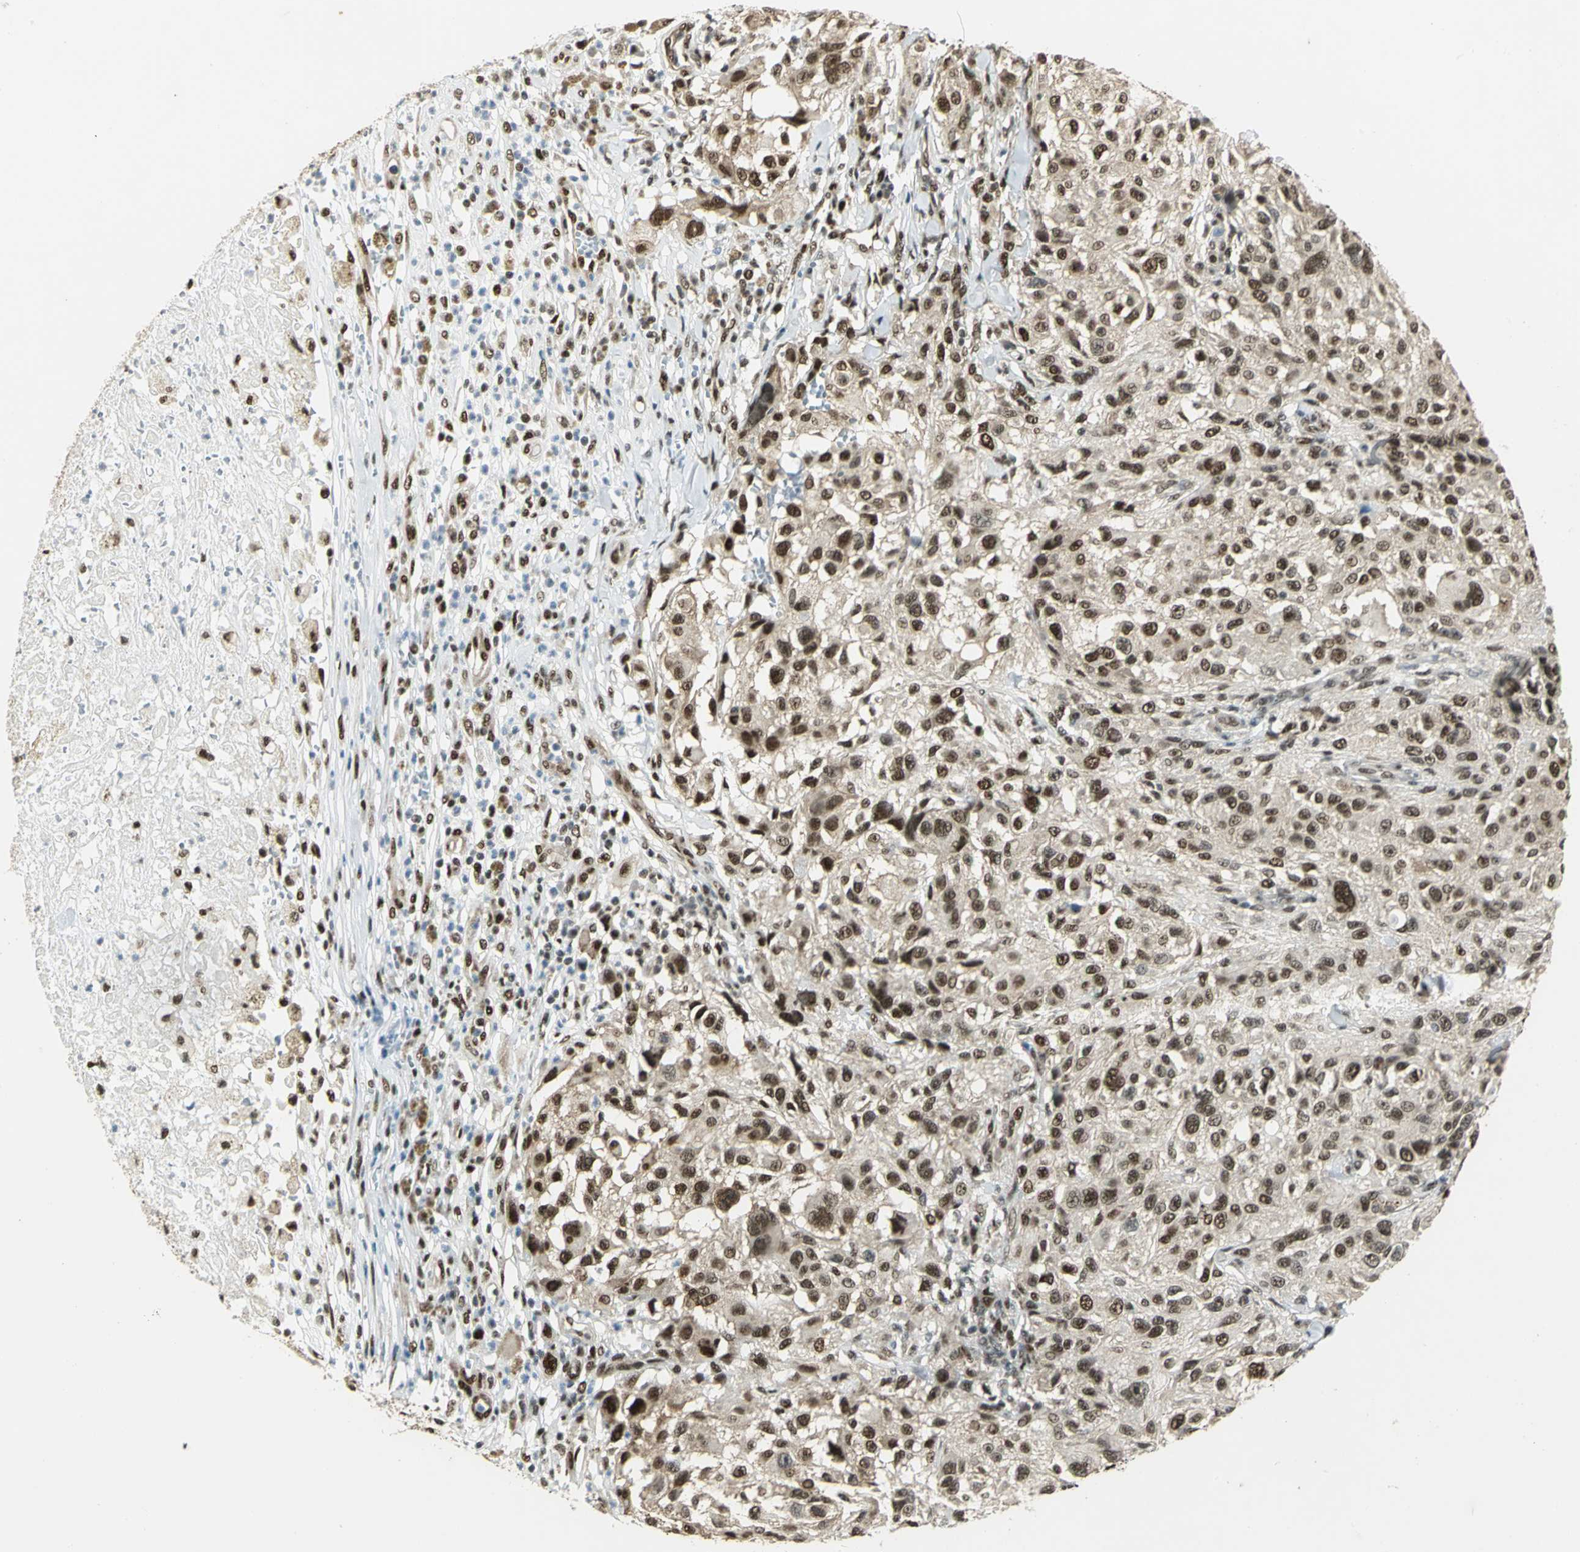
{"staining": {"intensity": "moderate", "quantity": ">75%", "location": "cytoplasmic/membranous,nuclear"}, "tissue": "melanoma", "cell_type": "Tumor cells", "image_type": "cancer", "snomed": [{"axis": "morphology", "description": "Necrosis, NOS"}, {"axis": "morphology", "description": "Malignant melanoma, NOS"}, {"axis": "topography", "description": "Skin"}], "caption": "Moderate cytoplasmic/membranous and nuclear expression for a protein is identified in about >75% of tumor cells of melanoma using IHC.", "gene": "DDX5", "patient": {"sex": "female", "age": 87}}